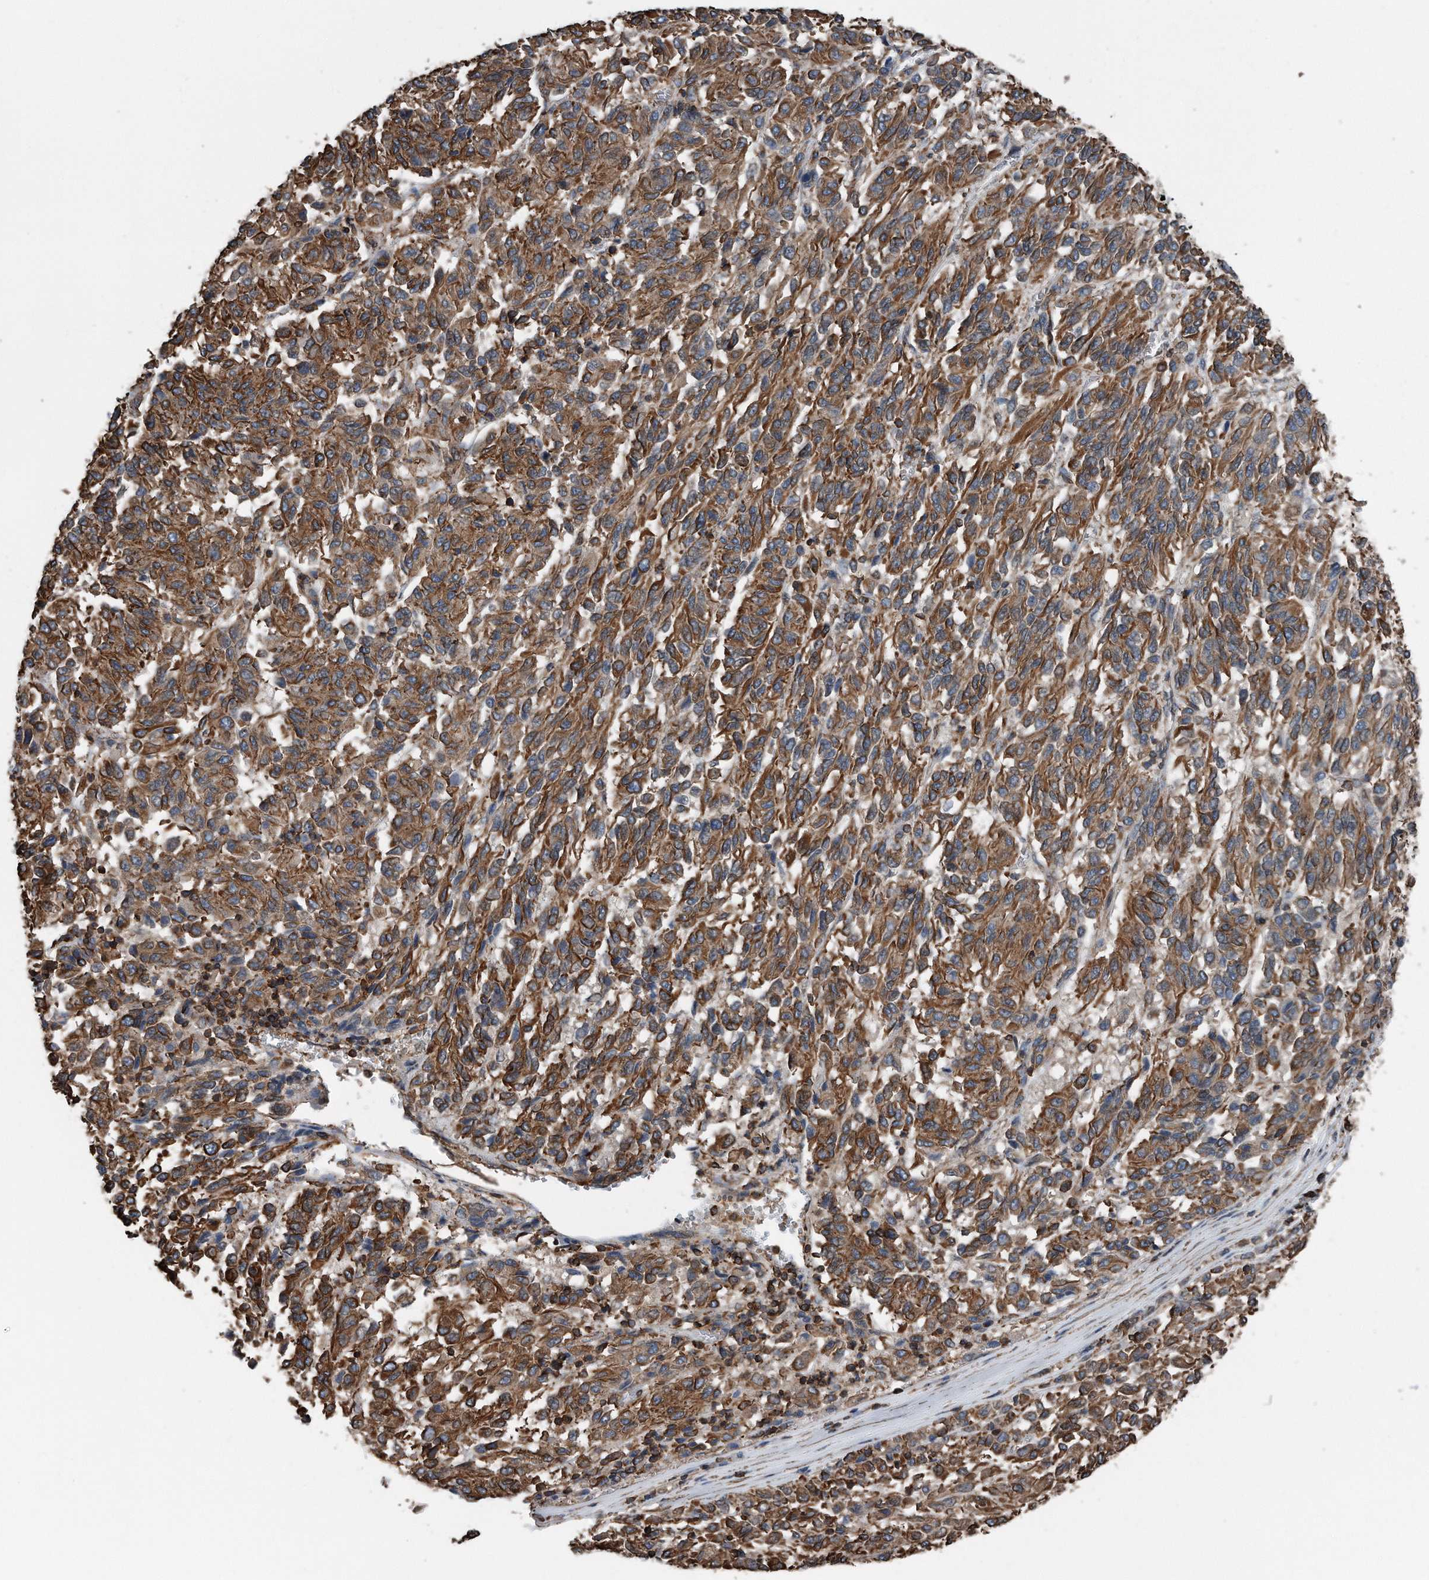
{"staining": {"intensity": "moderate", "quantity": ">75%", "location": "cytoplasmic/membranous"}, "tissue": "melanoma", "cell_type": "Tumor cells", "image_type": "cancer", "snomed": [{"axis": "morphology", "description": "Malignant melanoma, Metastatic site"}, {"axis": "topography", "description": "Lung"}], "caption": "This photomicrograph reveals melanoma stained with immunohistochemistry to label a protein in brown. The cytoplasmic/membranous of tumor cells show moderate positivity for the protein. Nuclei are counter-stained blue.", "gene": "RSPO3", "patient": {"sex": "male", "age": 64}}